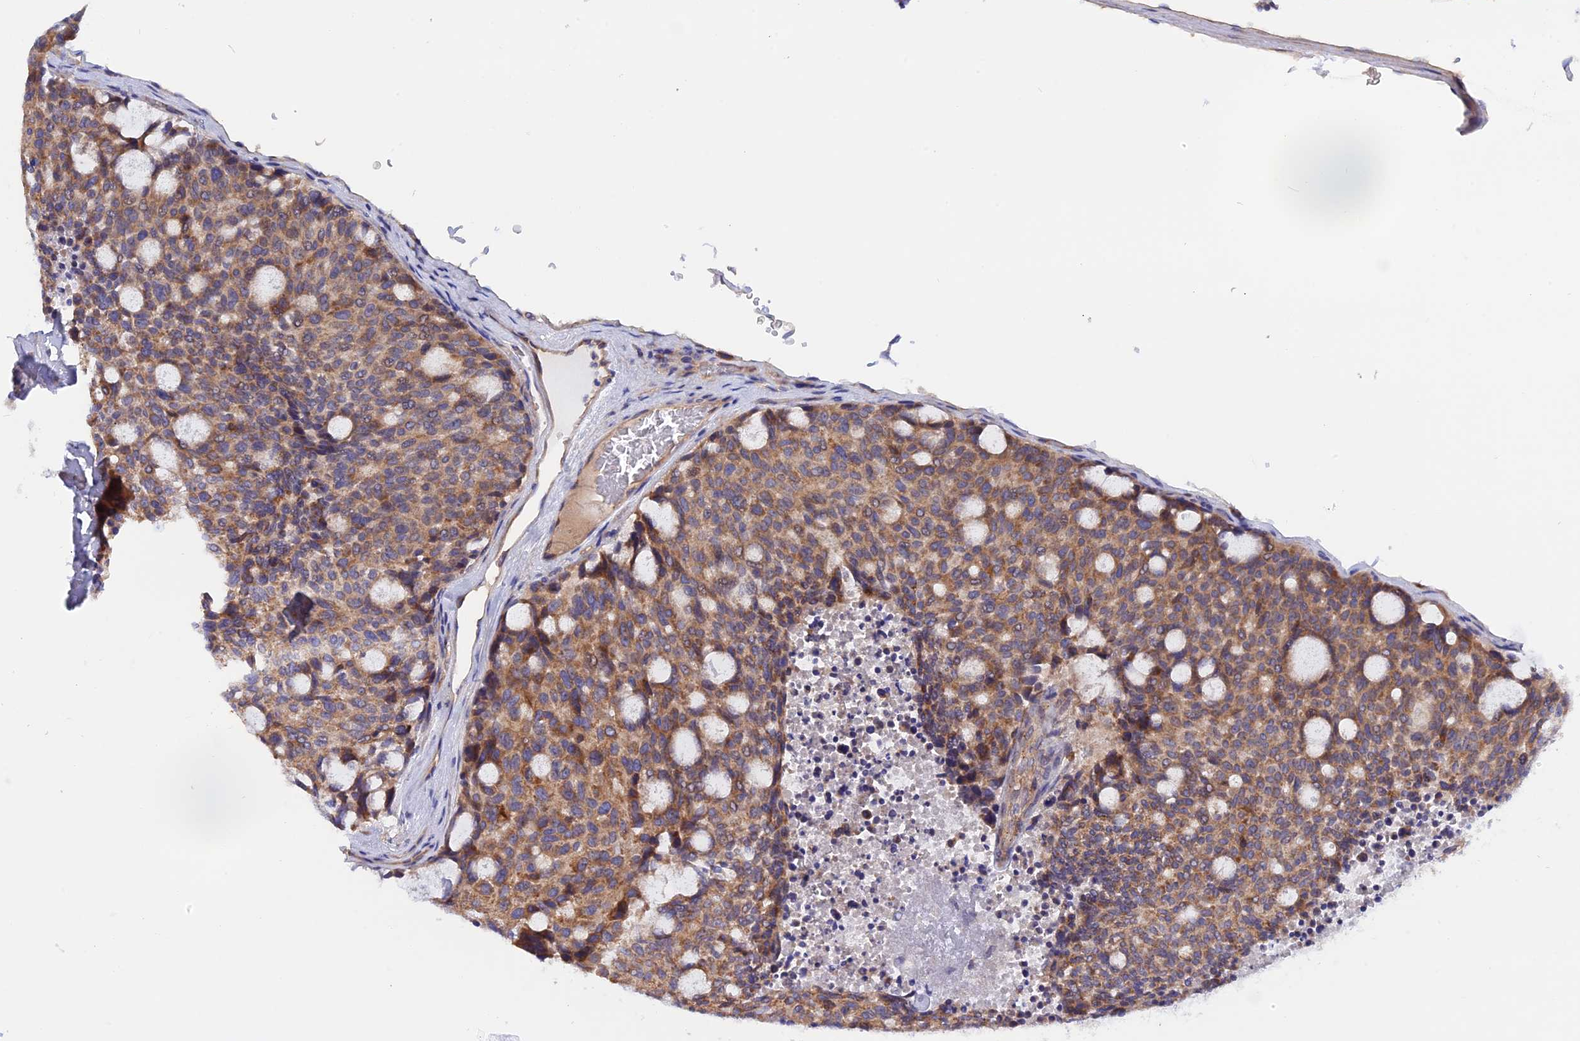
{"staining": {"intensity": "moderate", "quantity": ">75%", "location": "cytoplasmic/membranous"}, "tissue": "carcinoid", "cell_type": "Tumor cells", "image_type": "cancer", "snomed": [{"axis": "morphology", "description": "Carcinoid, malignant, NOS"}, {"axis": "topography", "description": "Pancreas"}], "caption": "Moderate cytoplasmic/membranous expression is seen in approximately >75% of tumor cells in malignant carcinoid.", "gene": "HYCC1", "patient": {"sex": "female", "age": 54}}